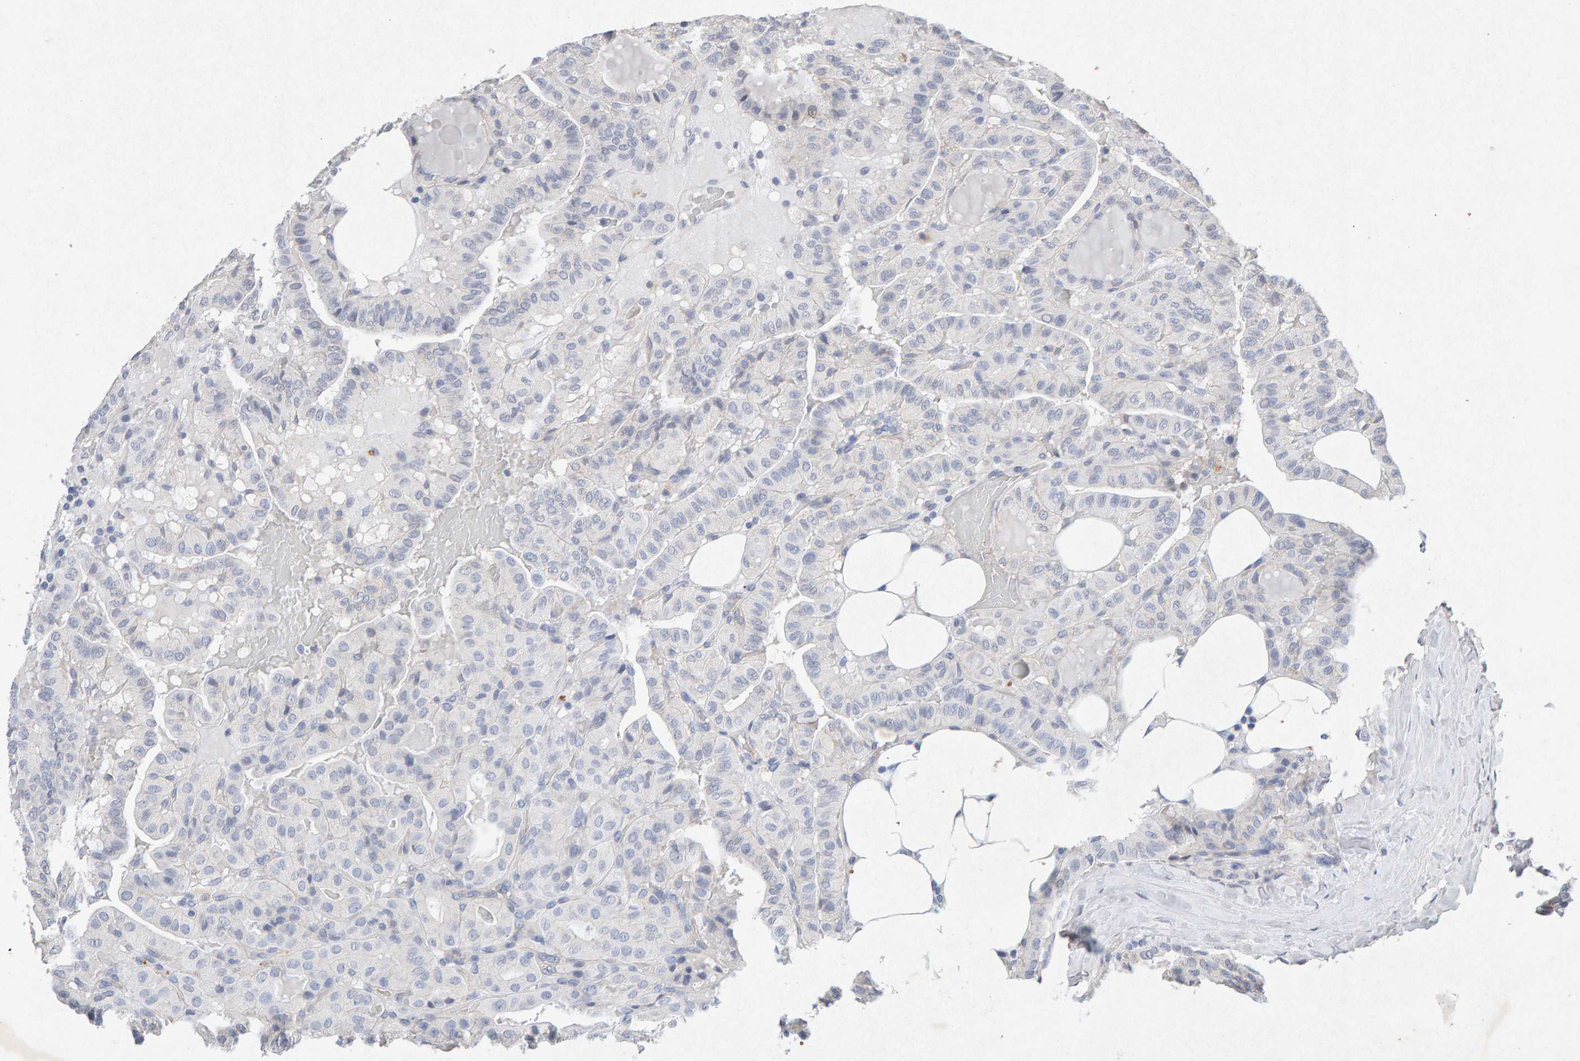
{"staining": {"intensity": "negative", "quantity": "none", "location": "none"}, "tissue": "thyroid cancer", "cell_type": "Tumor cells", "image_type": "cancer", "snomed": [{"axis": "morphology", "description": "Papillary adenocarcinoma, NOS"}, {"axis": "topography", "description": "Thyroid gland"}], "caption": "DAB immunohistochemical staining of human thyroid cancer (papillary adenocarcinoma) displays no significant positivity in tumor cells.", "gene": "PTPRM", "patient": {"sex": "male", "age": 77}}